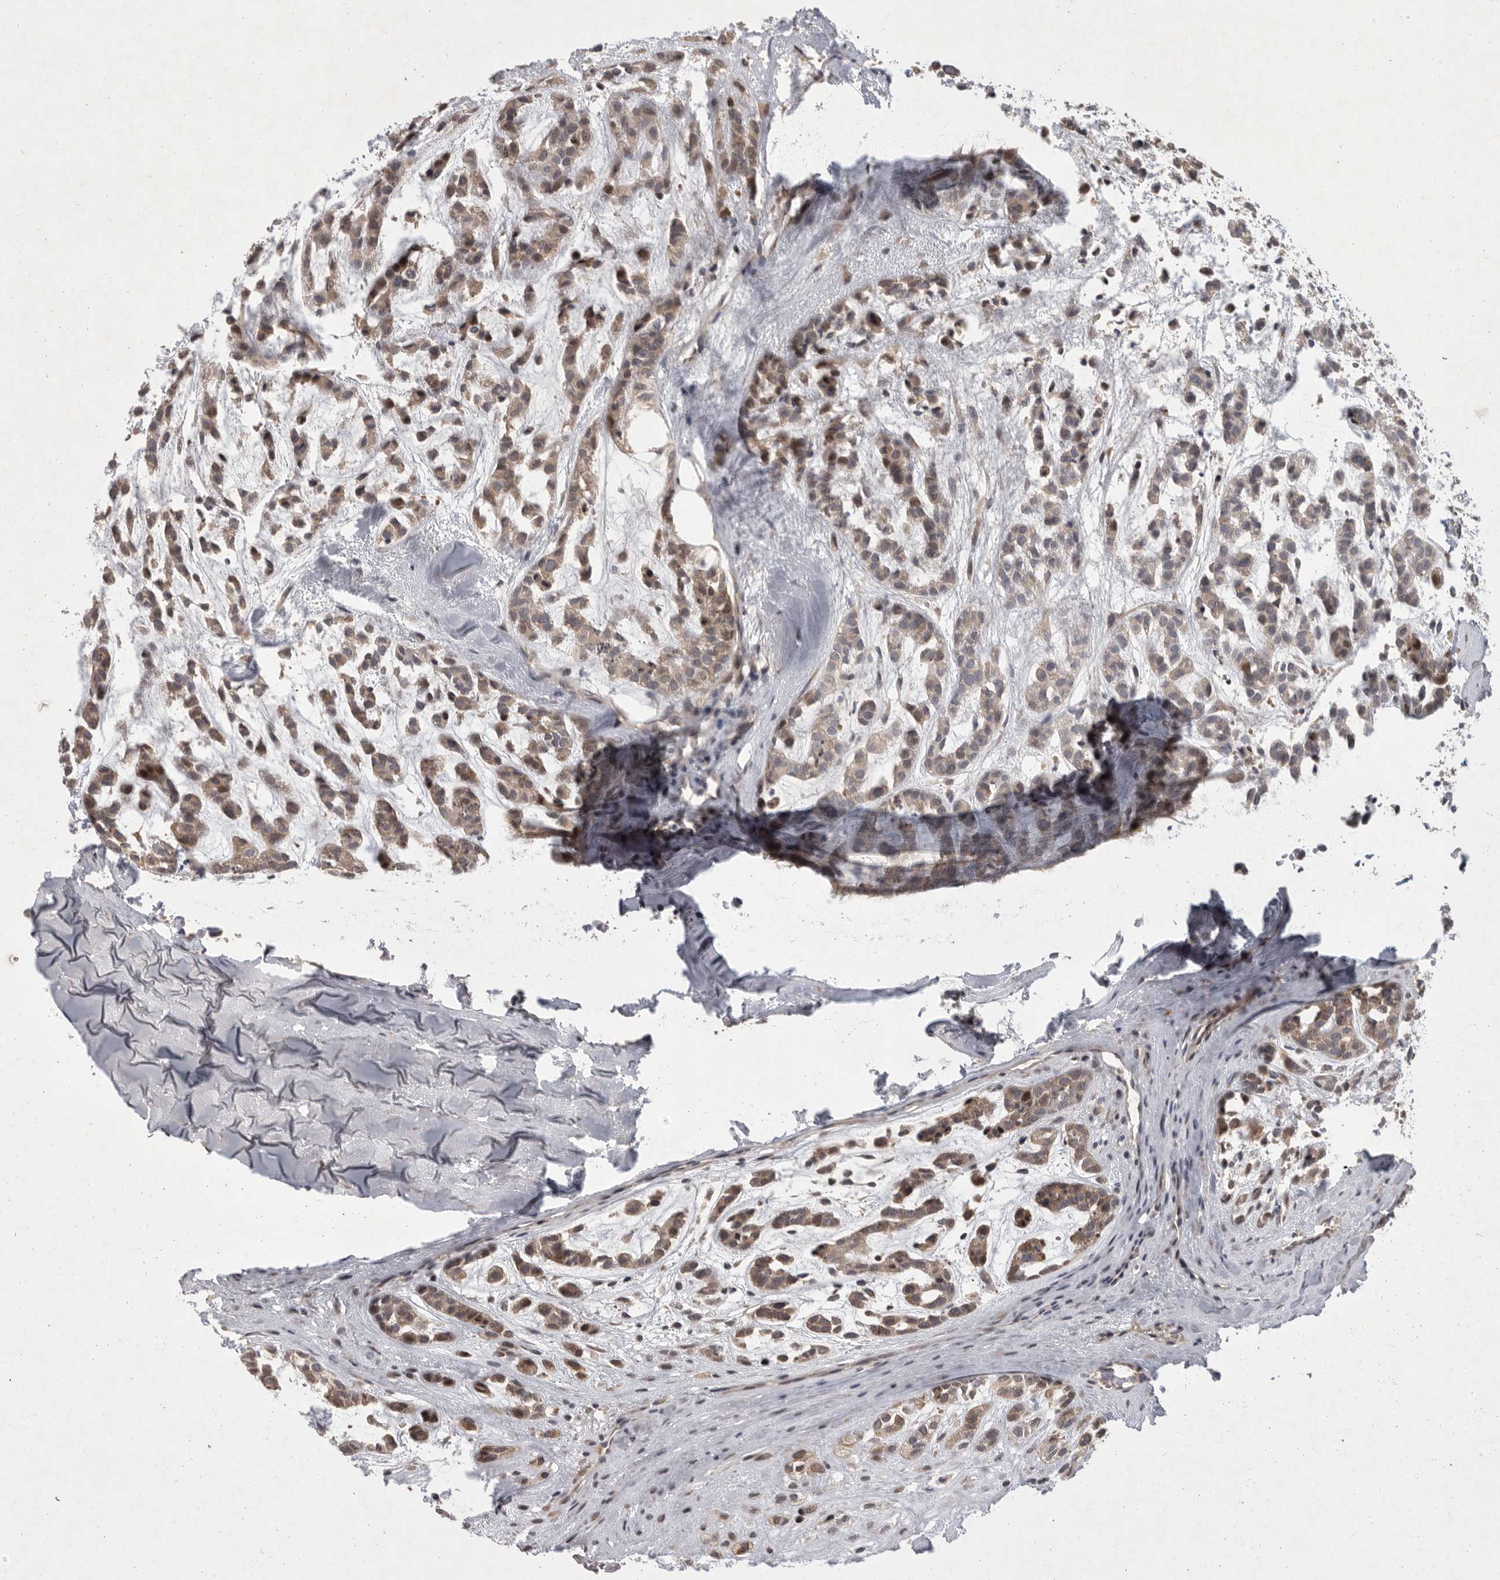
{"staining": {"intensity": "weak", "quantity": "25%-75%", "location": "cytoplasmic/membranous"}, "tissue": "head and neck cancer", "cell_type": "Tumor cells", "image_type": "cancer", "snomed": [{"axis": "morphology", "description": "Adenocarcinoma, NOS"}, {"axis": "morphology", "description": "Adenoma, NOS"}, {"axis": "topography", "description": "Head-Neck"}], "caption": "Protein analysis of head and neck cancer (adenoma) tissue demonstrates weak cytoplasmic/membranous staining in approximately 25%-75% of tumor cells.", "gene": "MAN2A1", "patient": {"sex": "female", "age": 55}}